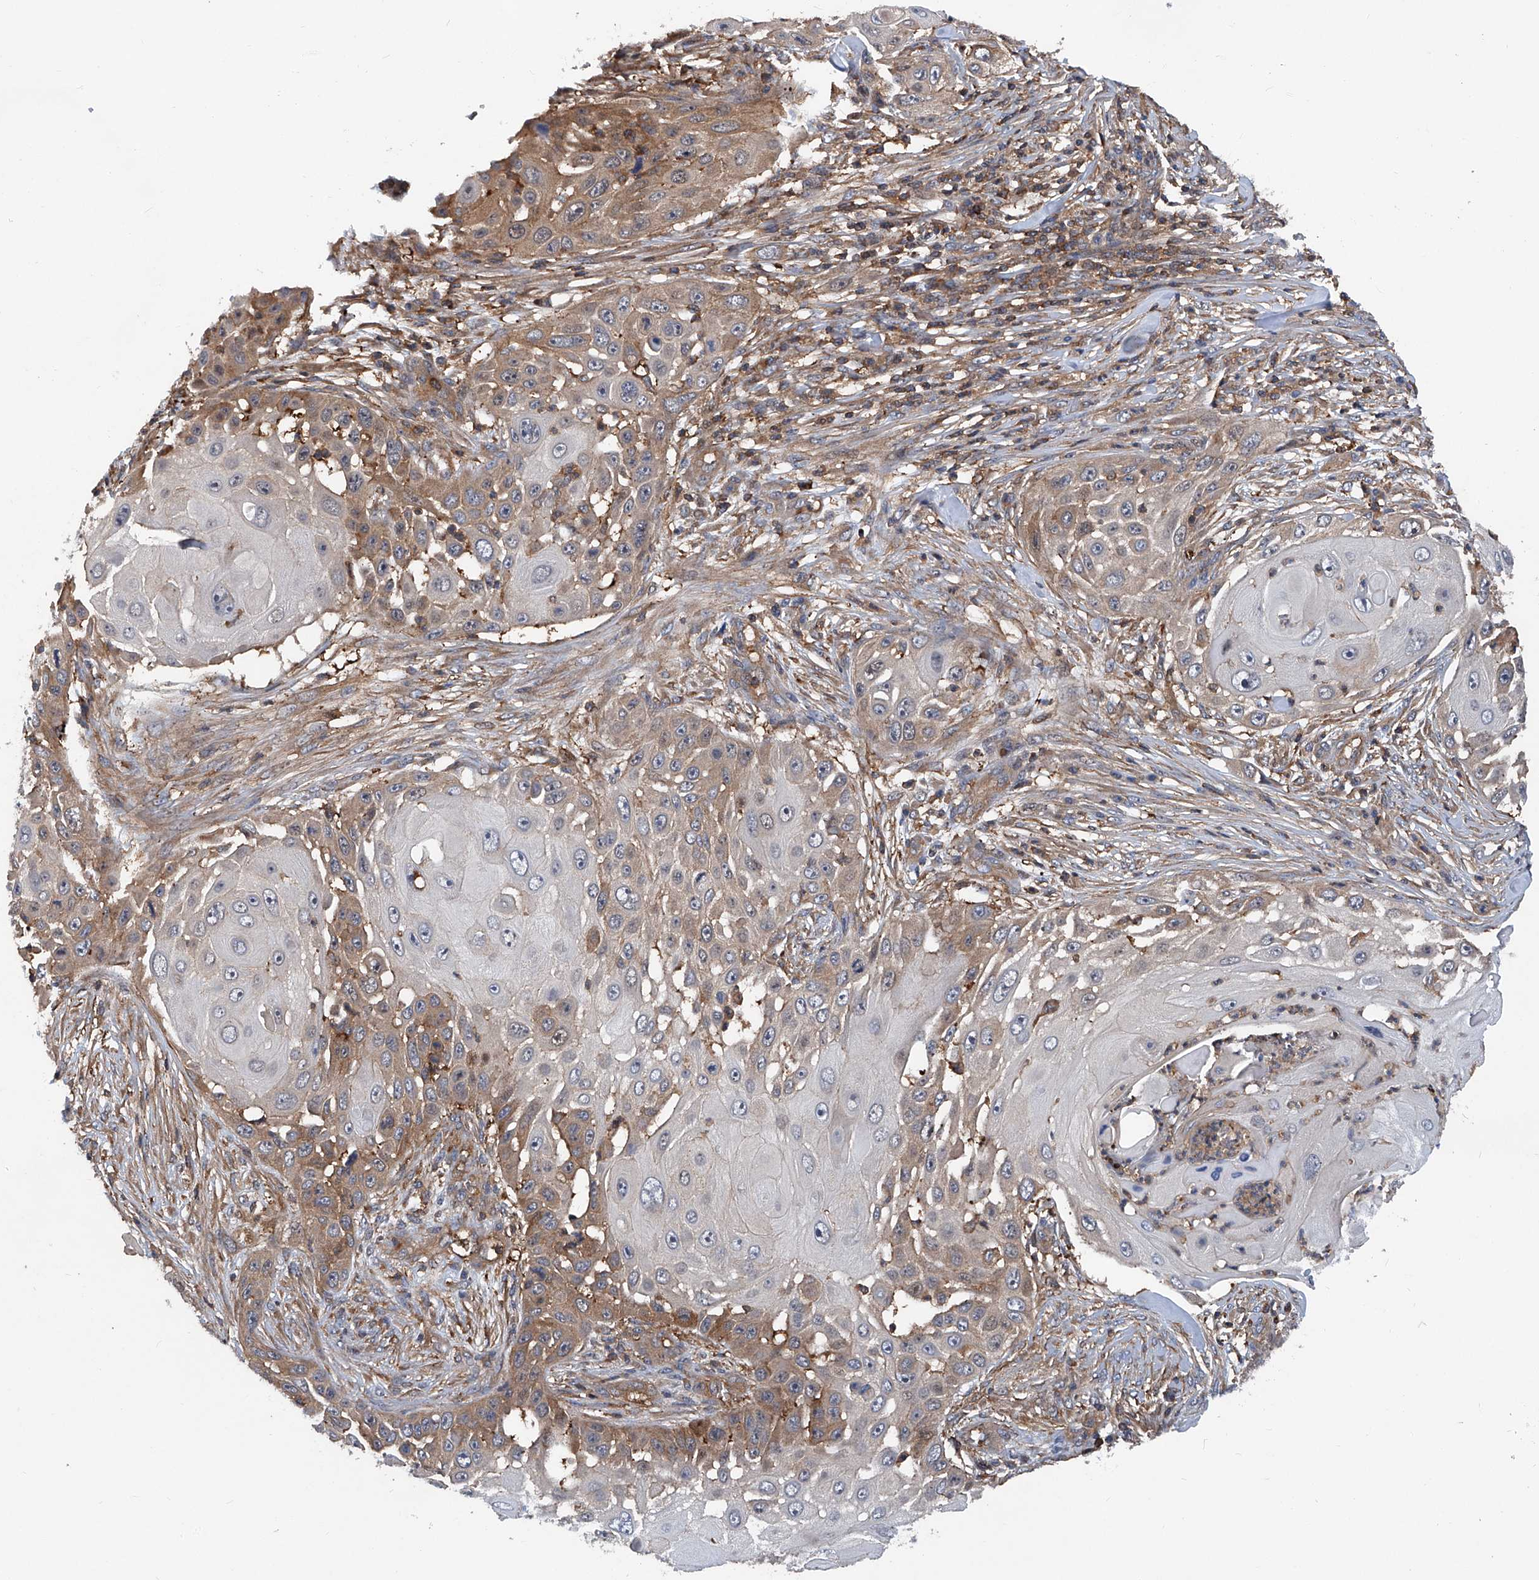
{"staining": {"intensity": "weak", "quantity": "25%-75%", "location": "cytoplasmic/membranous"}, "tissue": "skin cancer", "cell_type": "Tumor cells", "image_type": "cancer", "snomed": [{"axis": "morphology", "description": "Squamous cell carcinoma, NOS"}, {"axis": "topography", "description": "Skin"}], "caption": "Protein expression analysis of skin squamous cell carcinoma reveals weak cytoplasmic/membranous staining in about 25%-75% of tumor cells. (Brightfield microscopy of DAB IHC at high magnification).", "gene": "NT5C3A", "patient": {"sex": "female", "age": 44}}